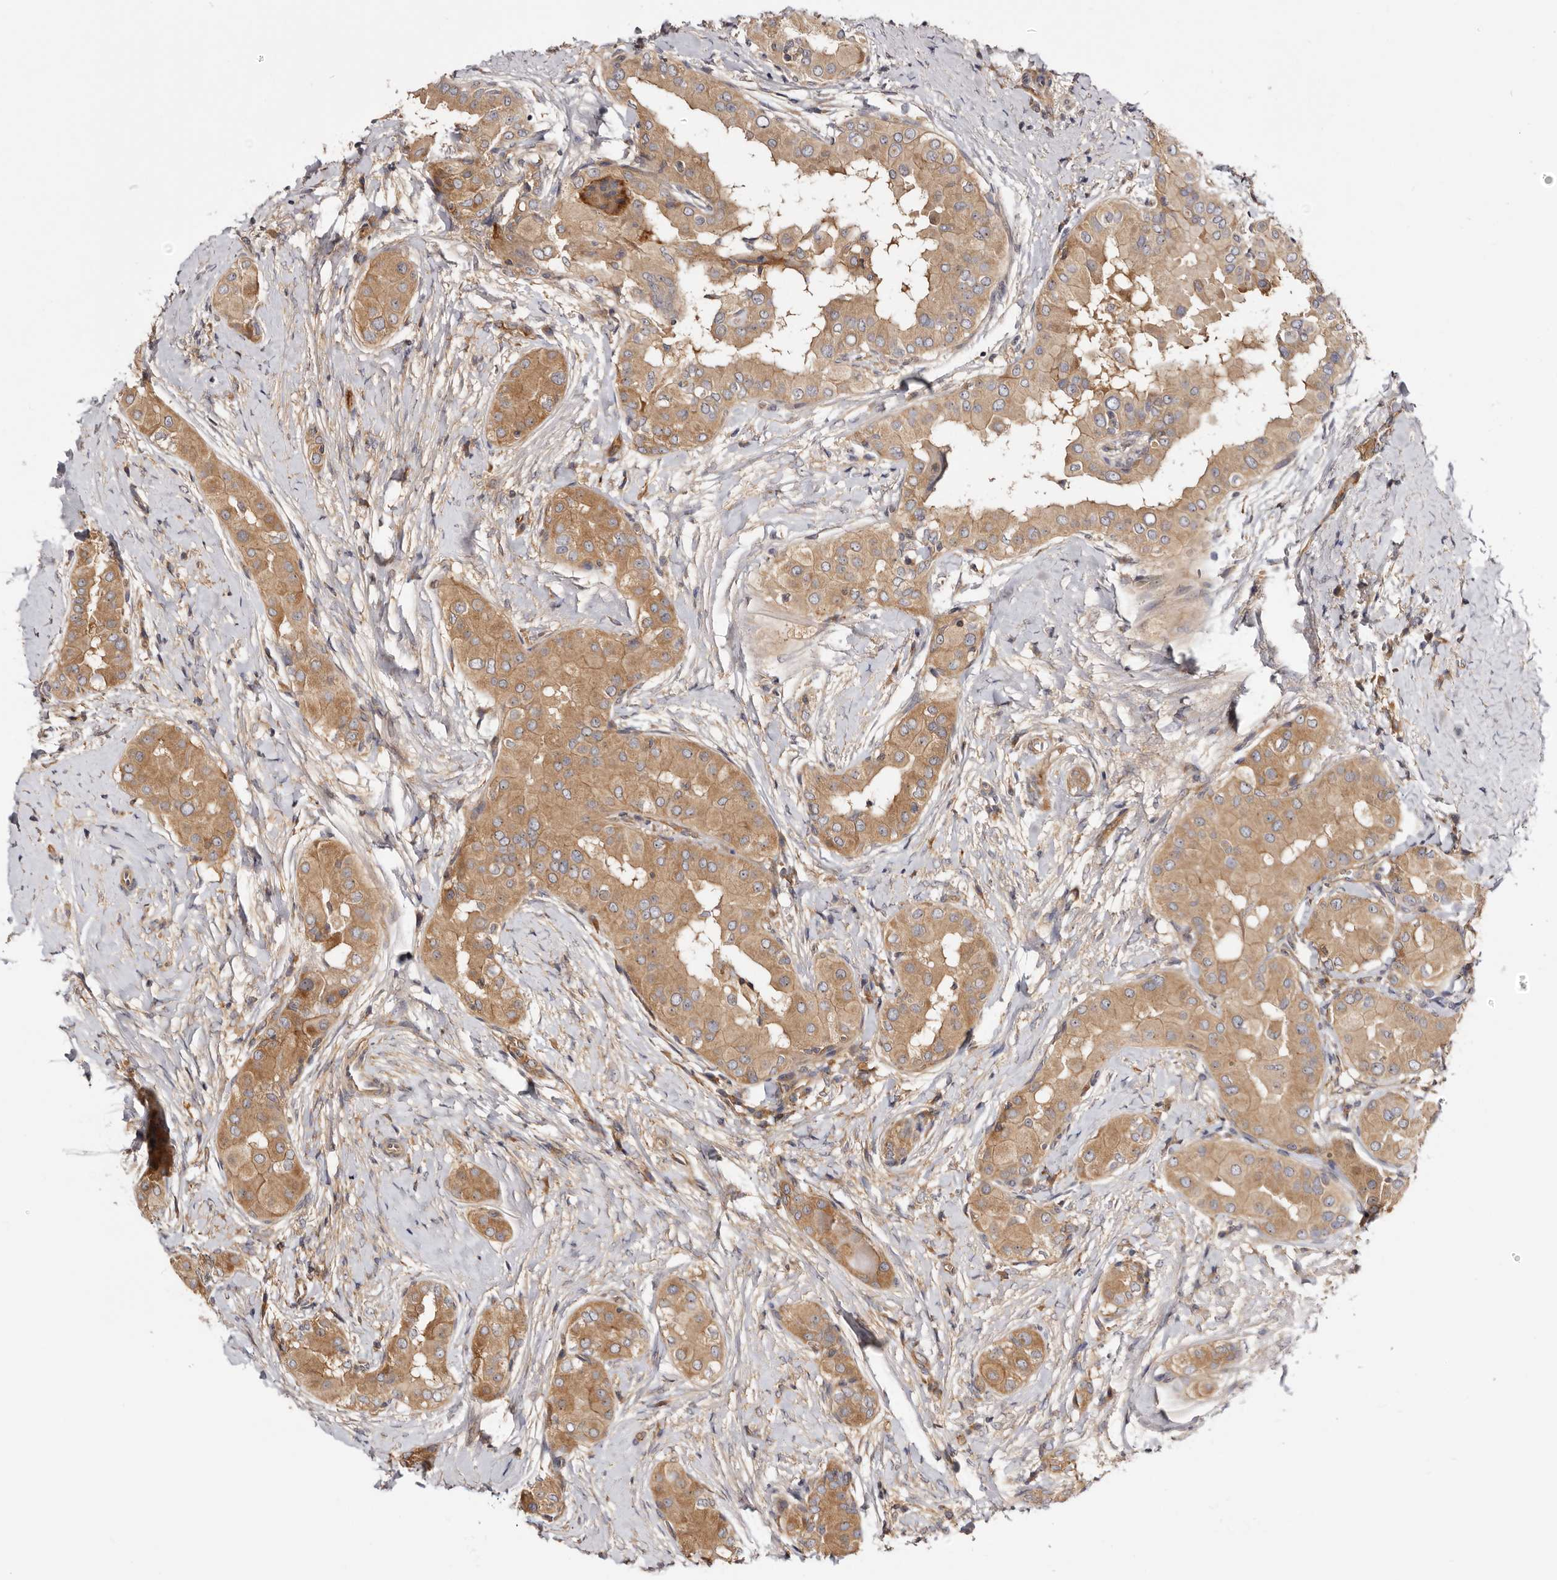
{"staining": {"intensity": "moderate", "quantity": ">75%", "location": "cytoplasmic/membranous,nuclear"}, "tissue": "thyroid cancer", "cell_type": "Tumor cells", "image_type": "cancer", "snomed": [{"axis": "morphology", "description": "Papillary adenocarcinoma, NOS"}, {"axis": "topography", "description": "Thyroid gland"}], "caption": "IHC of human thyroid papillary adenocarcinoma reveals medium levels of moderate cytoplasmic/membranous and nuclear staining in approximately >75% of tumor cells.", "gene": "PANK4", "patient": {"sex": "male", "age": 33}}